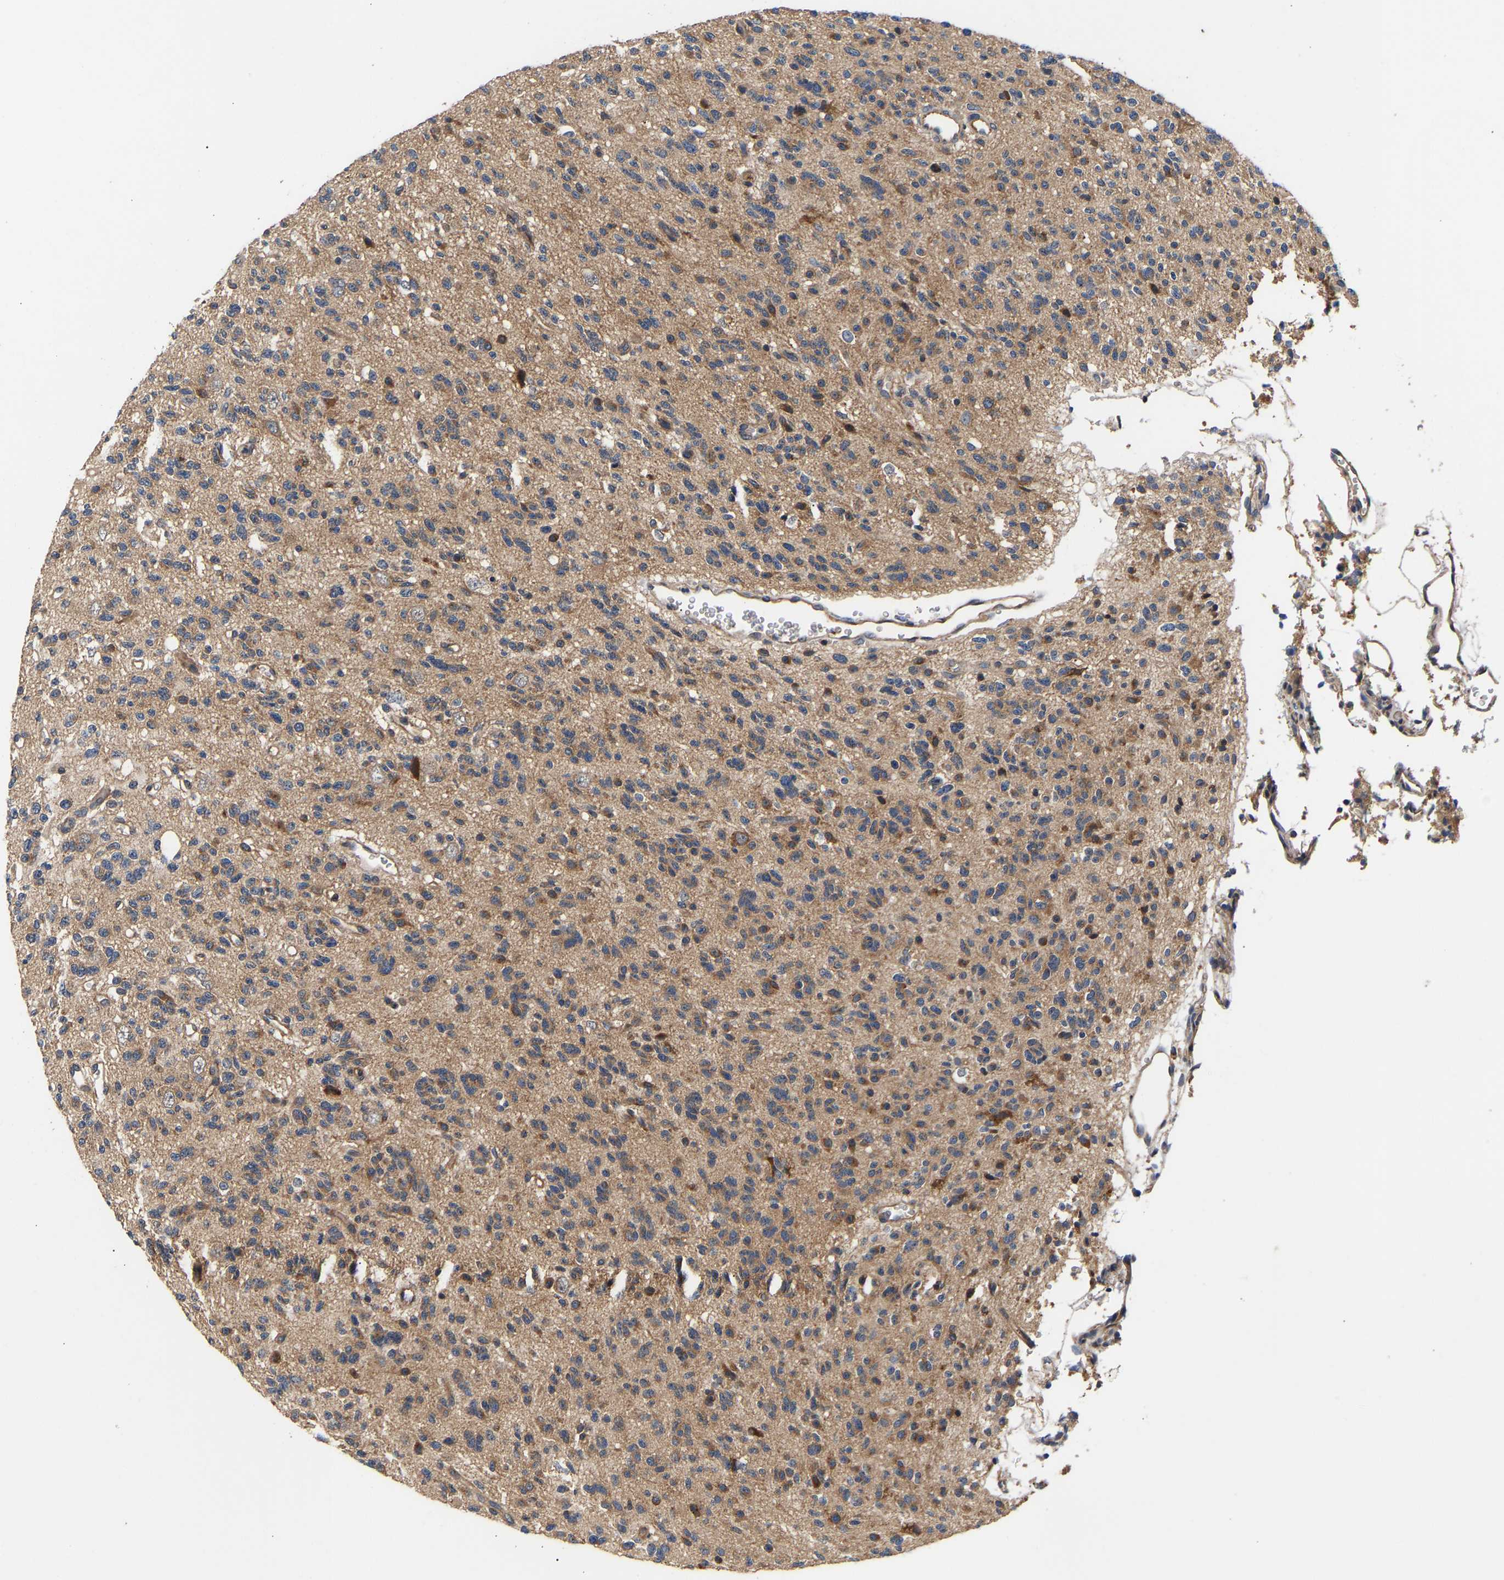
{"staining": {"intensity": "weak", "quantity": "25%-75%", "location": "cytoplasmic/membranous"}, "tissue": "glioma", "cell_type": "Tumor cells", "image_type": "cancer", "snomed": [{"axis": "morphology", "description": "Glioma, malignant, Low grade"}, {"axis": "topography", "description": "Brain"}], "caption": "A histopathology image of human glioma stained for a protein exhibits weak cytoplasmic/membranous brown staining in tumor cells.", "gene": "LRBA", "patient": {"sex": "male", "age": 38}}